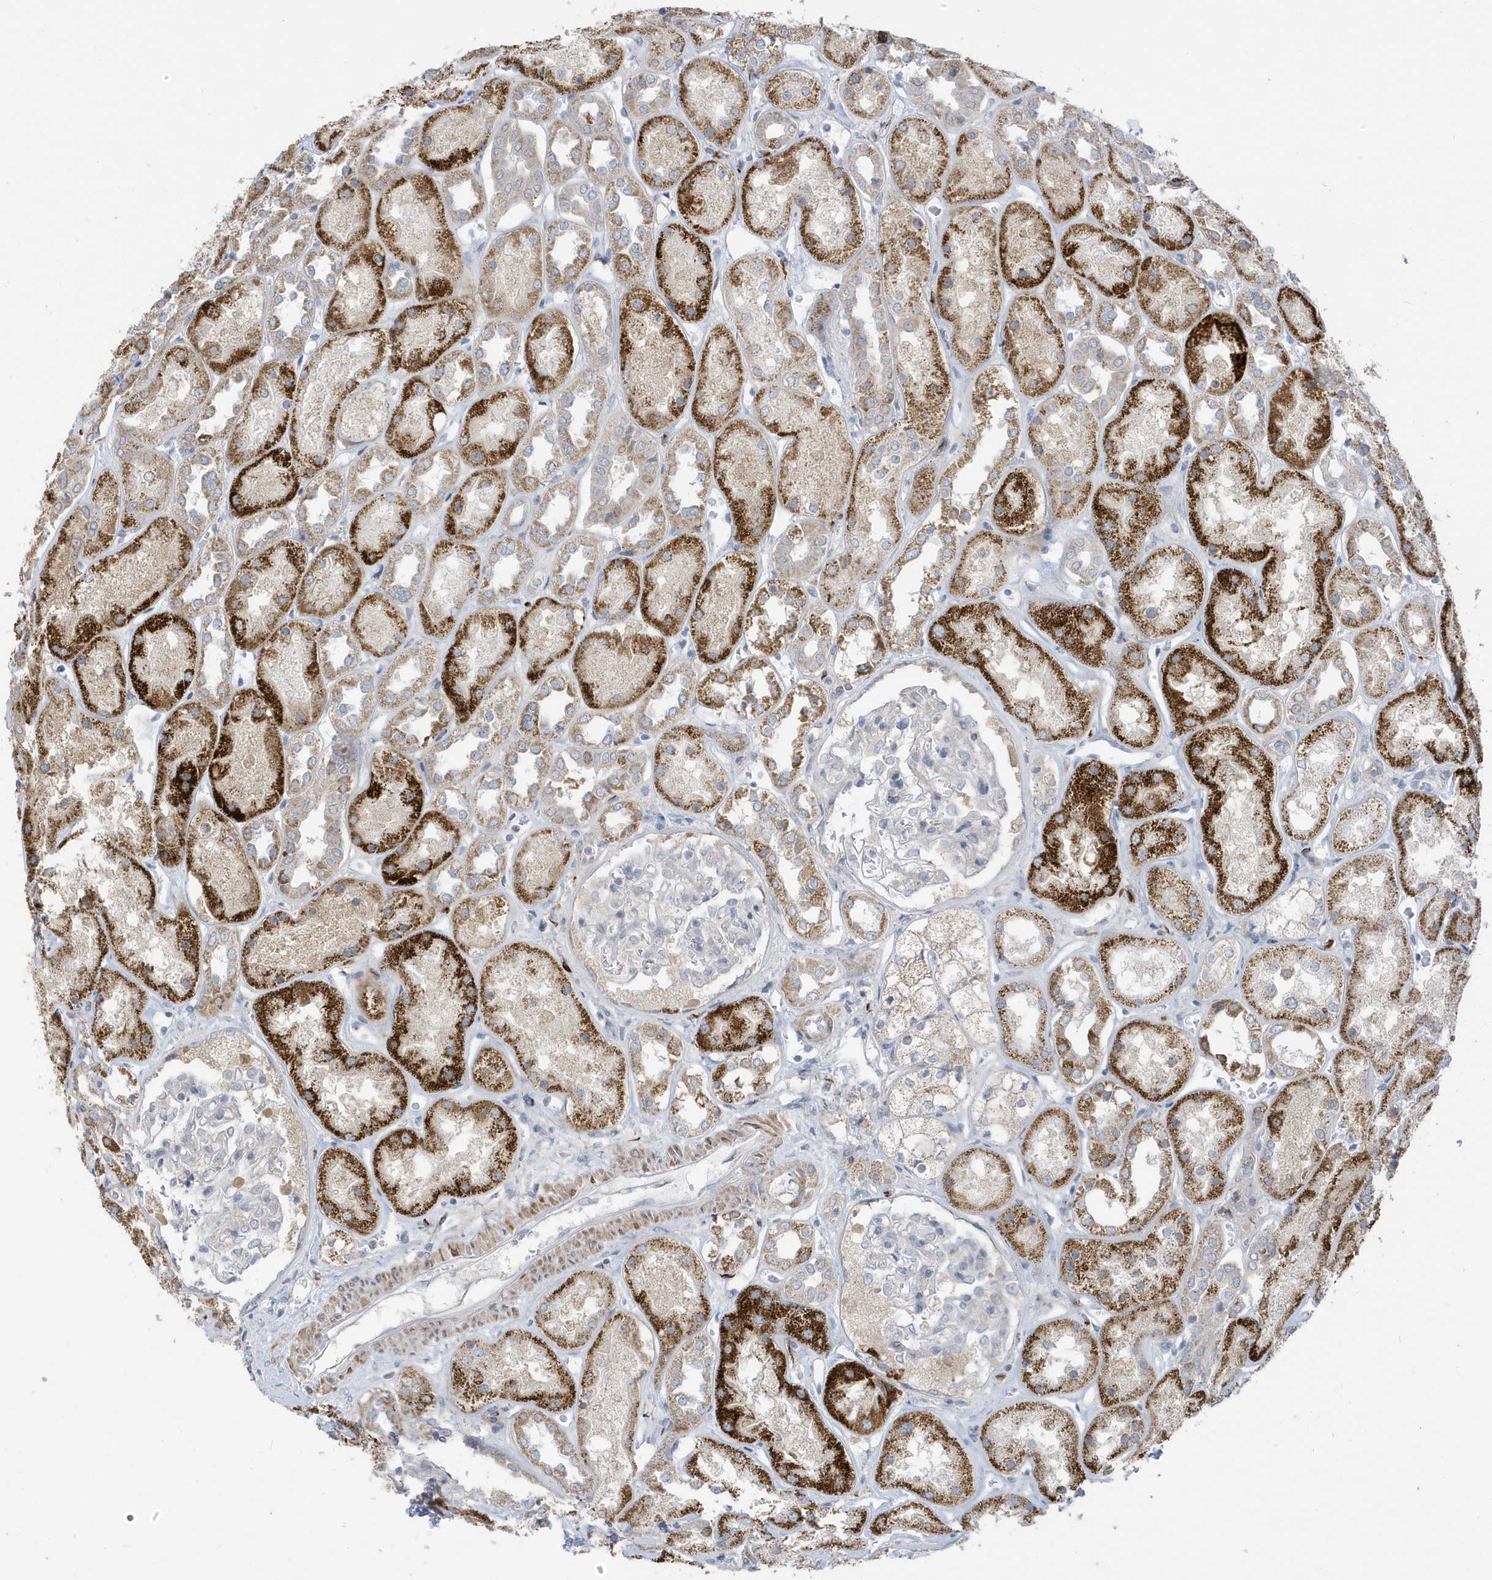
{"staining": {"intensity": "negative", "quantity": "none", "location": "none"}, "tissue": "kidney", "cell_type": "Cells in glomeruli", "image_type": "normal", "snomed": [{"axis": "morphology", "description": "Normal tissue, NOS"}, {"axis": "topography", "description": "Kidney"}], "caption": "Image shows no protein expression in cells in glomeruli of benign kidney.", "gene": "ATP13A5", "patient": {"sex": "male", "age": 70}}